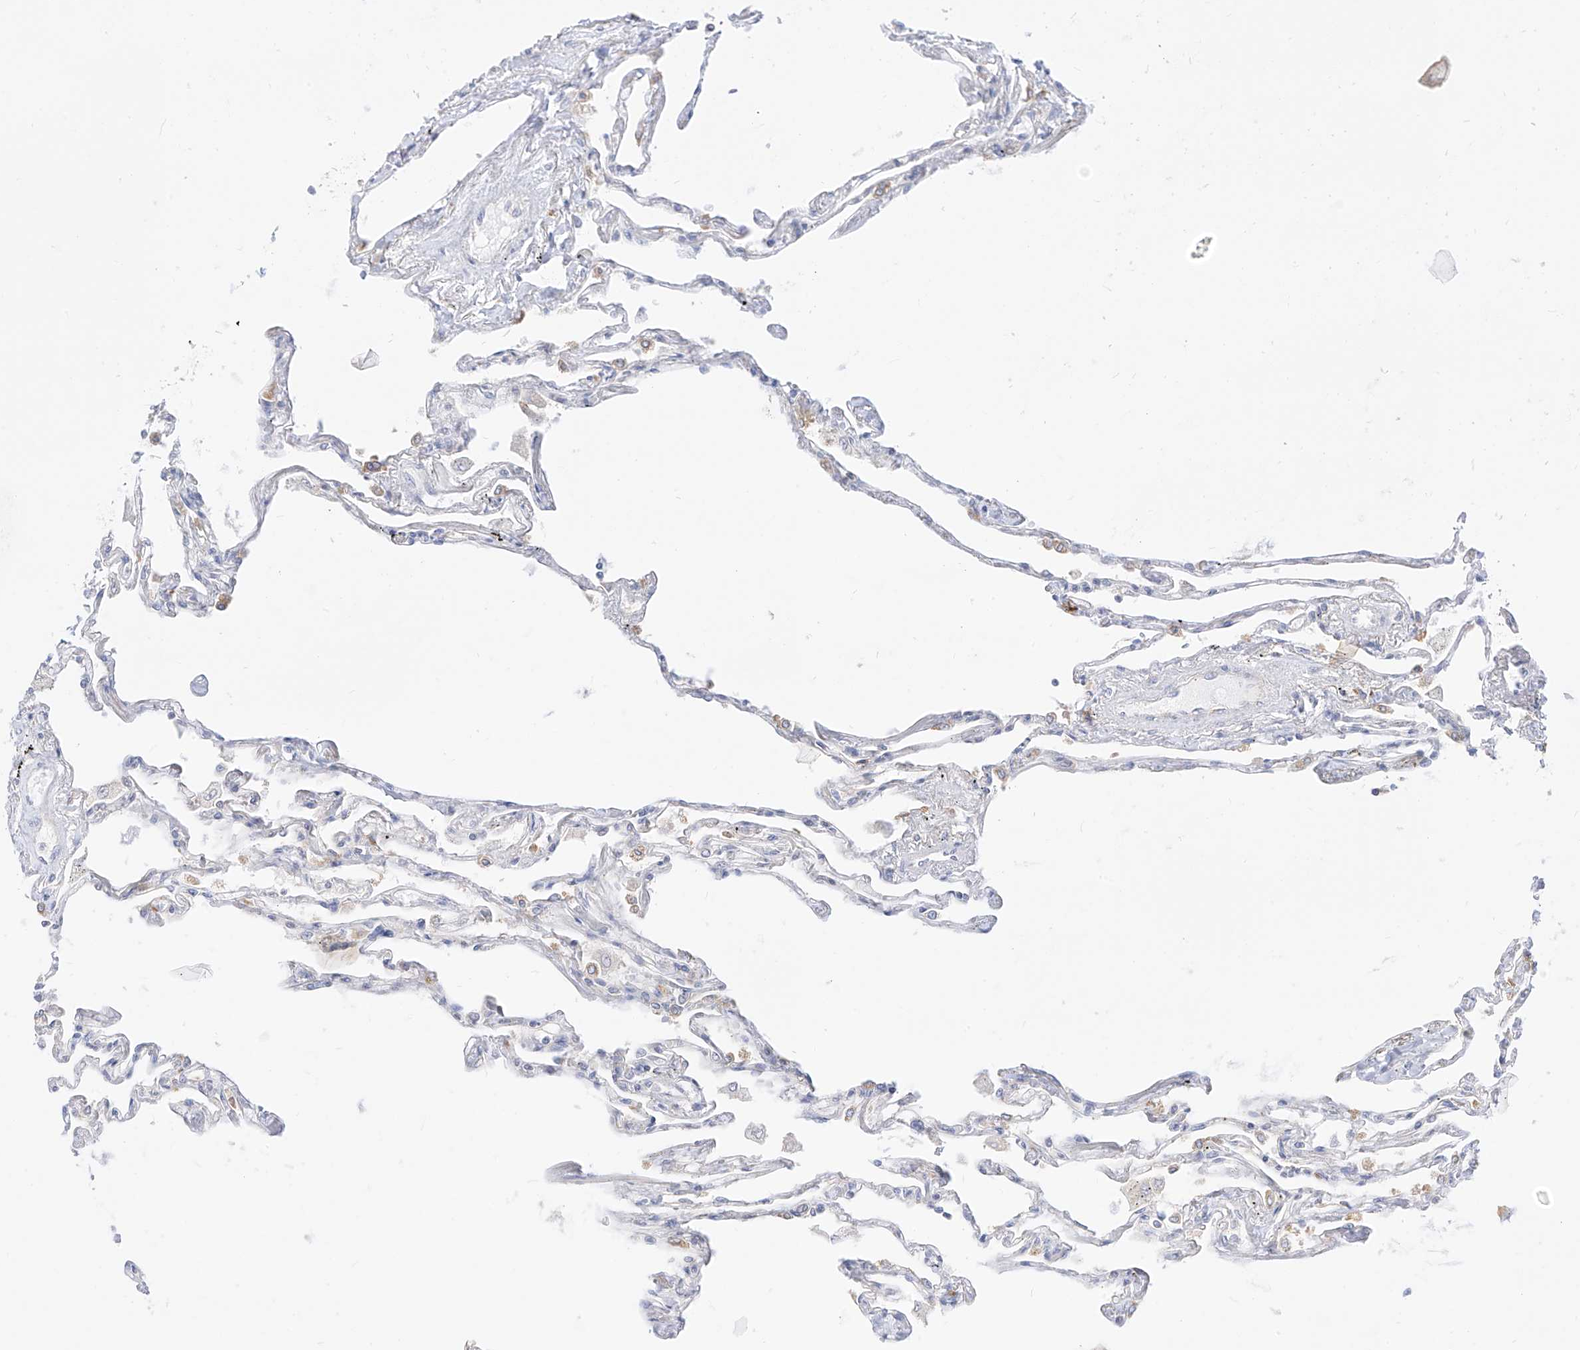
{"staining": {"intensity": "weak", "quantity": "<25%", "location": "cytoplasmic/membranous"}, "tissue": "lung", "cell_type": "Alveolar cells", "image_type": "normal", "snomed": [{"axis": "morphology", "description": "Normal tissue, NOS"}, {"axis": "topography", "description": "Lung"}], "caption": "The photomicrograph reveals no significant staining in alveolar cells of lung.", "gene": "SYTL3", "patient": {"sex": "female", "age": 67}}